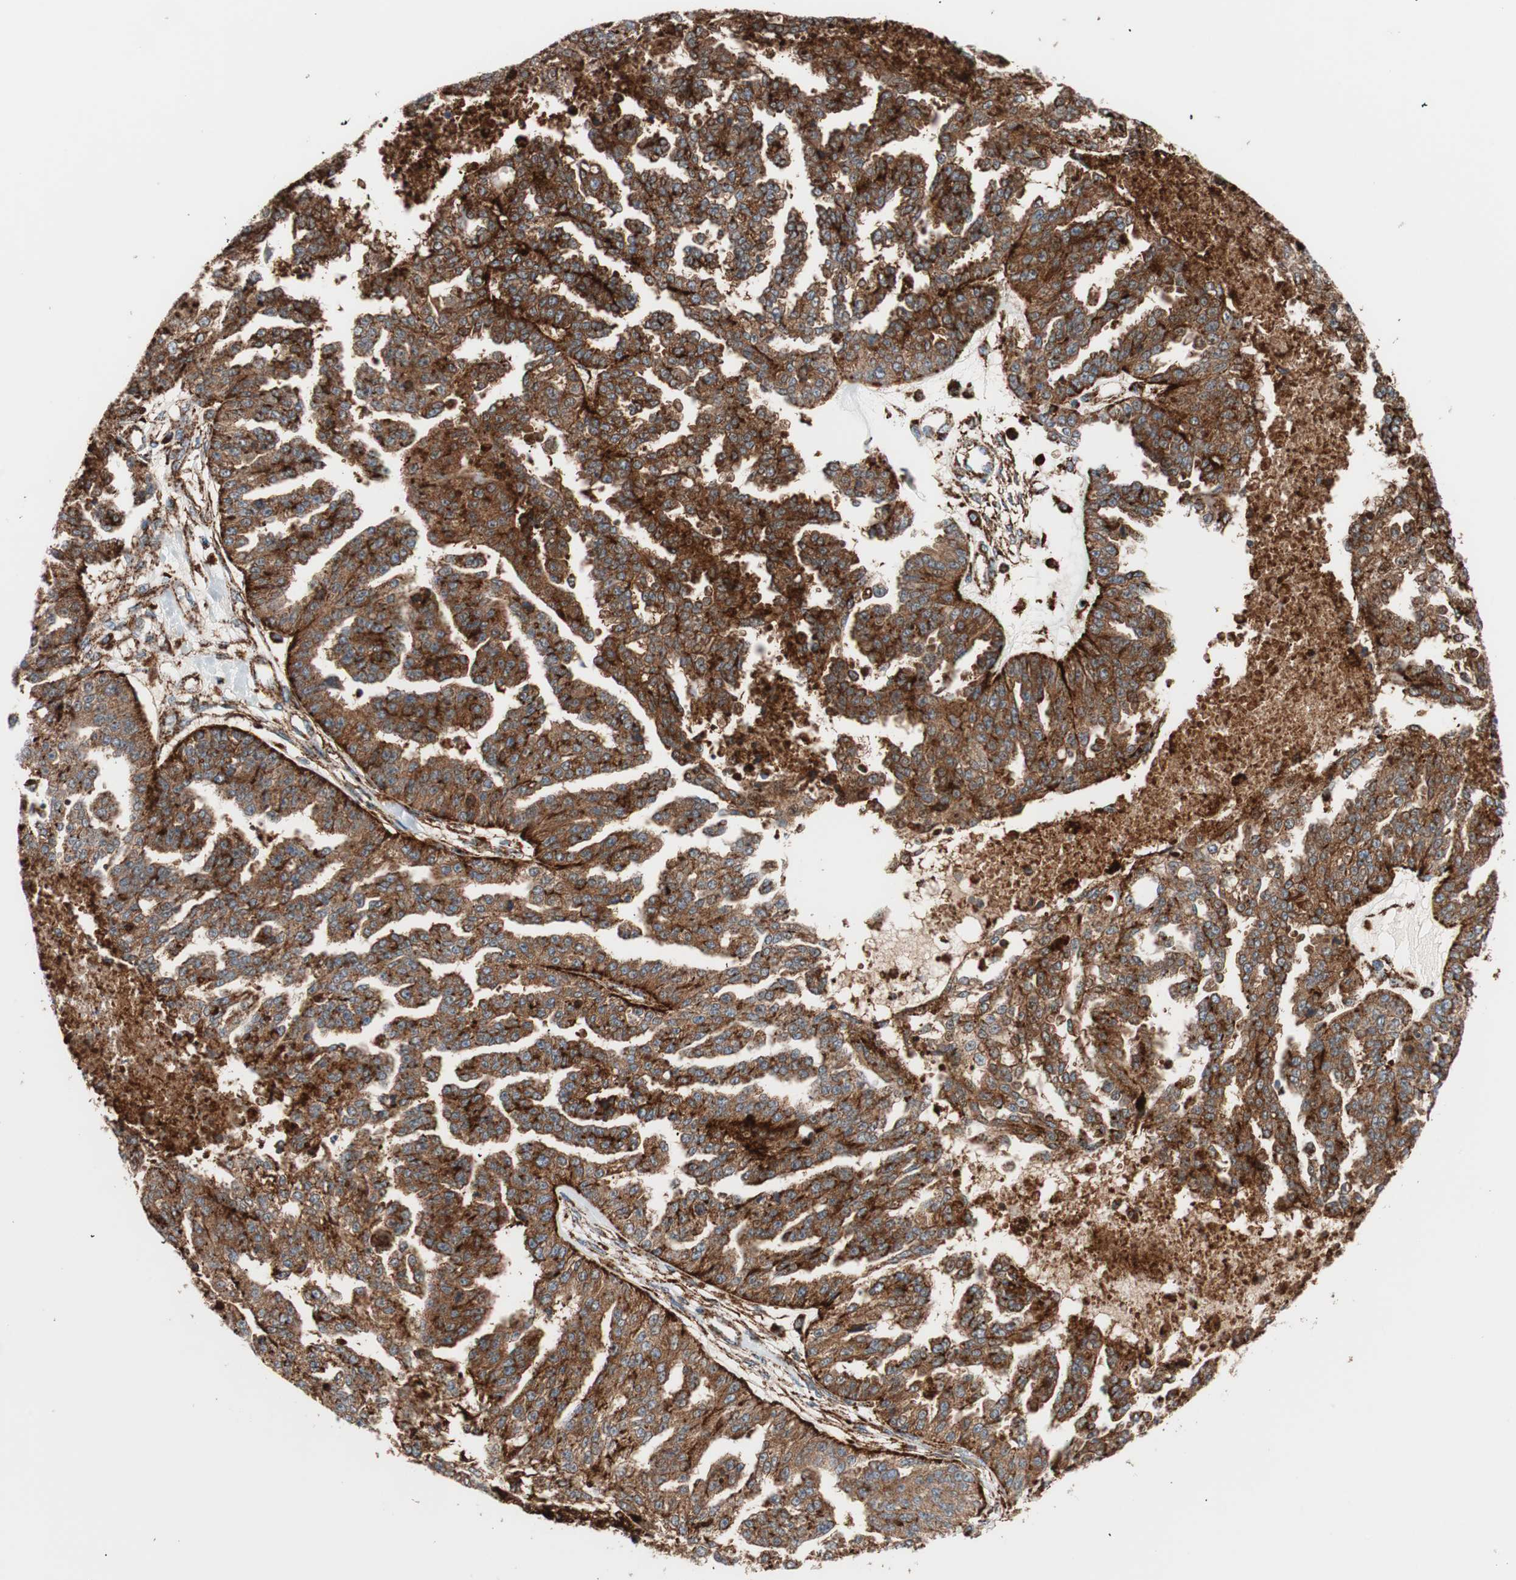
{"staining": {"intensity": "strong", "quantity": ">75%", "location": "cytoplasmic/membranous"}, "tissue": "ovarian cancer", "cell_type": "Tumor cells", "image_type": "cancer", "snomed": [{"axis": "morphology", "description": "Cystadenocarcinoma, serous, NOS"}, {"axis": "topography", "description": "Ovary"}], "caption": "Strong cytoplasmic/membranous positivity for a protein is present in about >75% of tumor cells of serous cystadenocarcinoma (ovarian) using immunohistochemistry.", "gene": "LAMP1", "patient": {"sex": "female", "age": 58}}